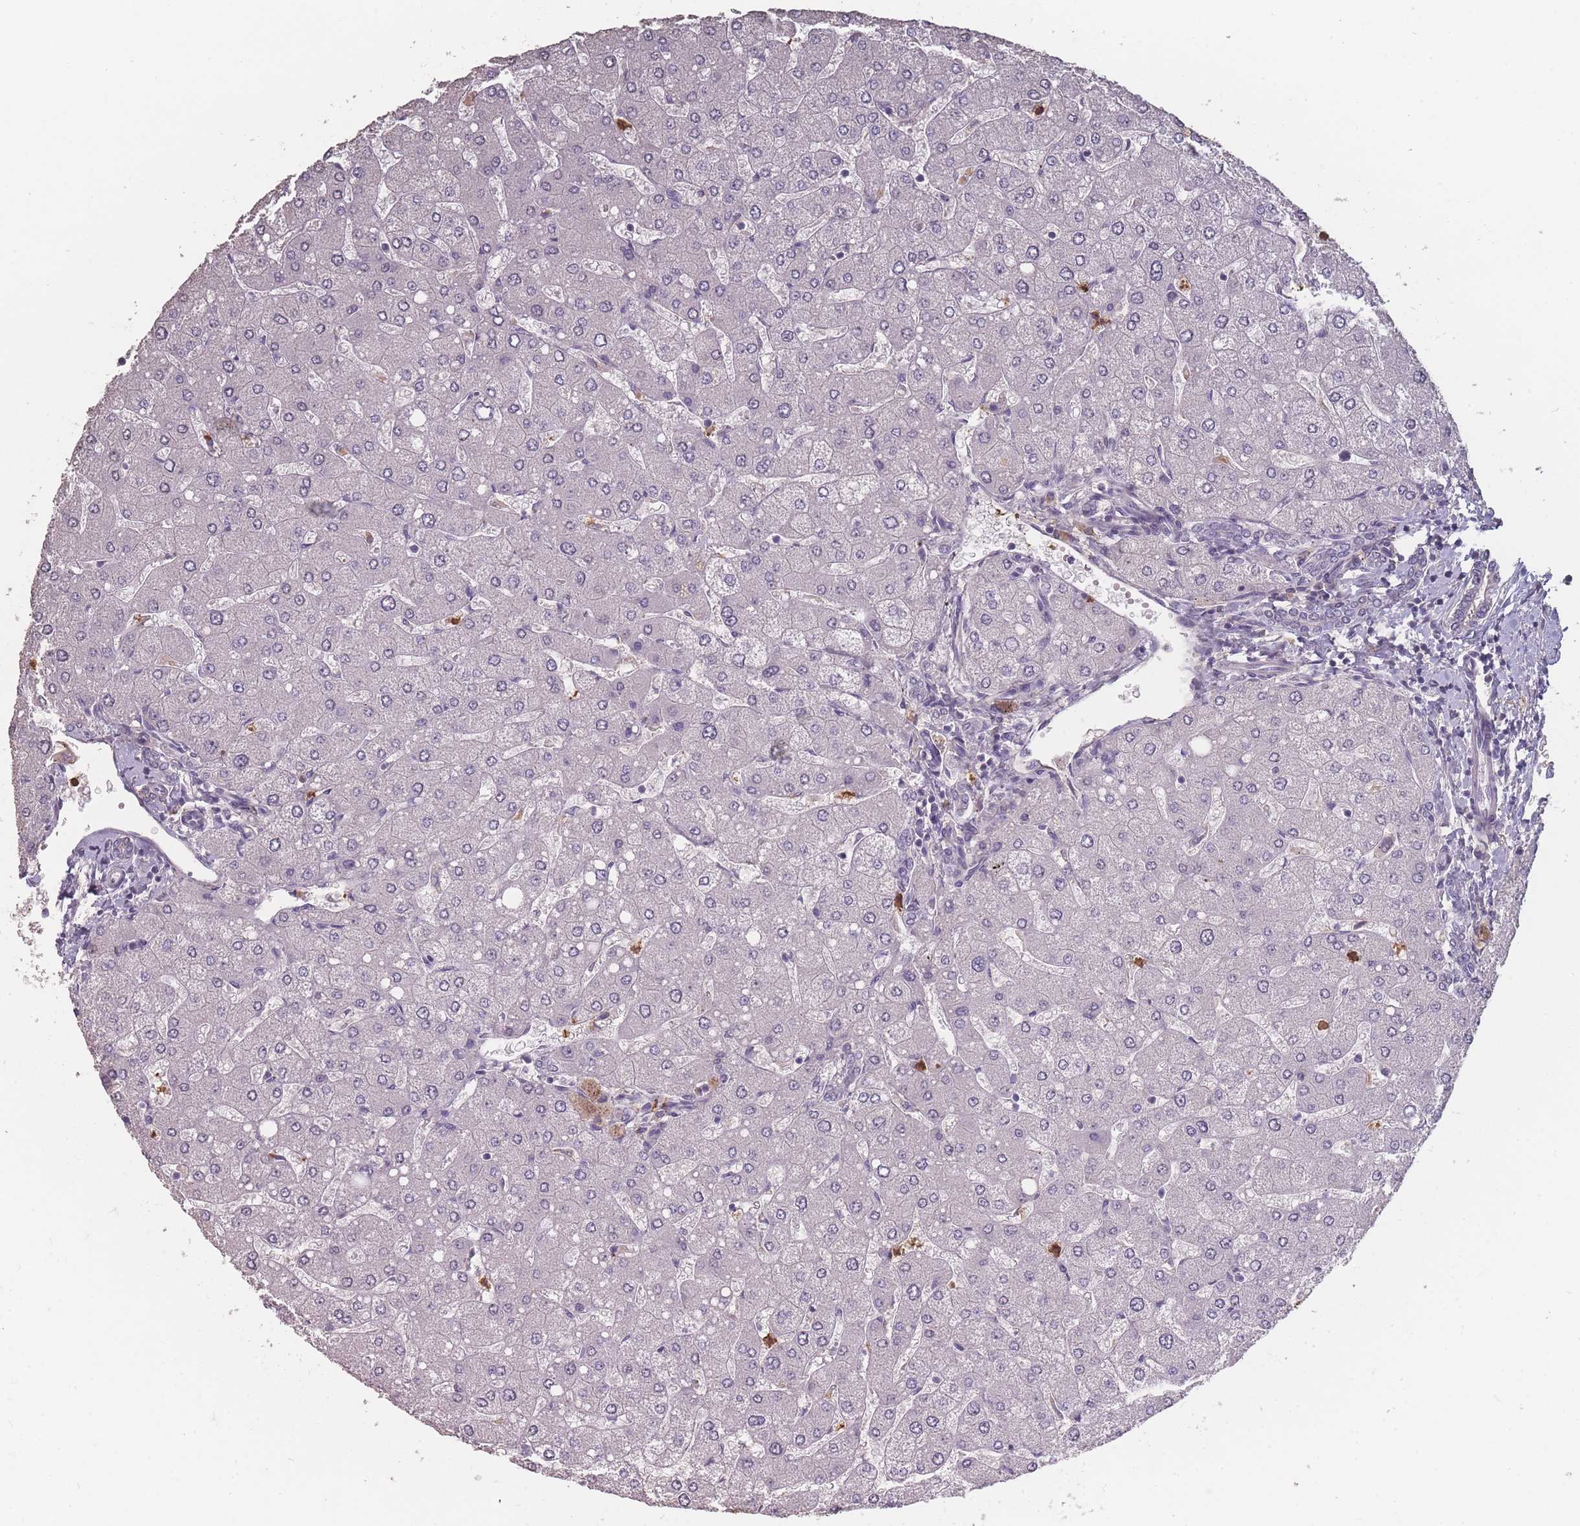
{"staining": {"intensity": "negative", "quantity": "none", "location": "none"}, "tissue": "liver", "cell_type": "Cholangiocytes", "image_type": "normal", "snomed": [{"axis": "morphology", "description": "Normal tissue, NOS"}, {"axis": "topography", "description": "Liver"}], "caption": "Cholangiocytes show no significant expression in benign liver. The staining was performed using DAB to visualize the protein expression in brown, while the nuclei were stained in blue with hematoxylin (Magnification: 20x).", "gene": "BST1", "patient": {"sex": "male", "age": 55}}